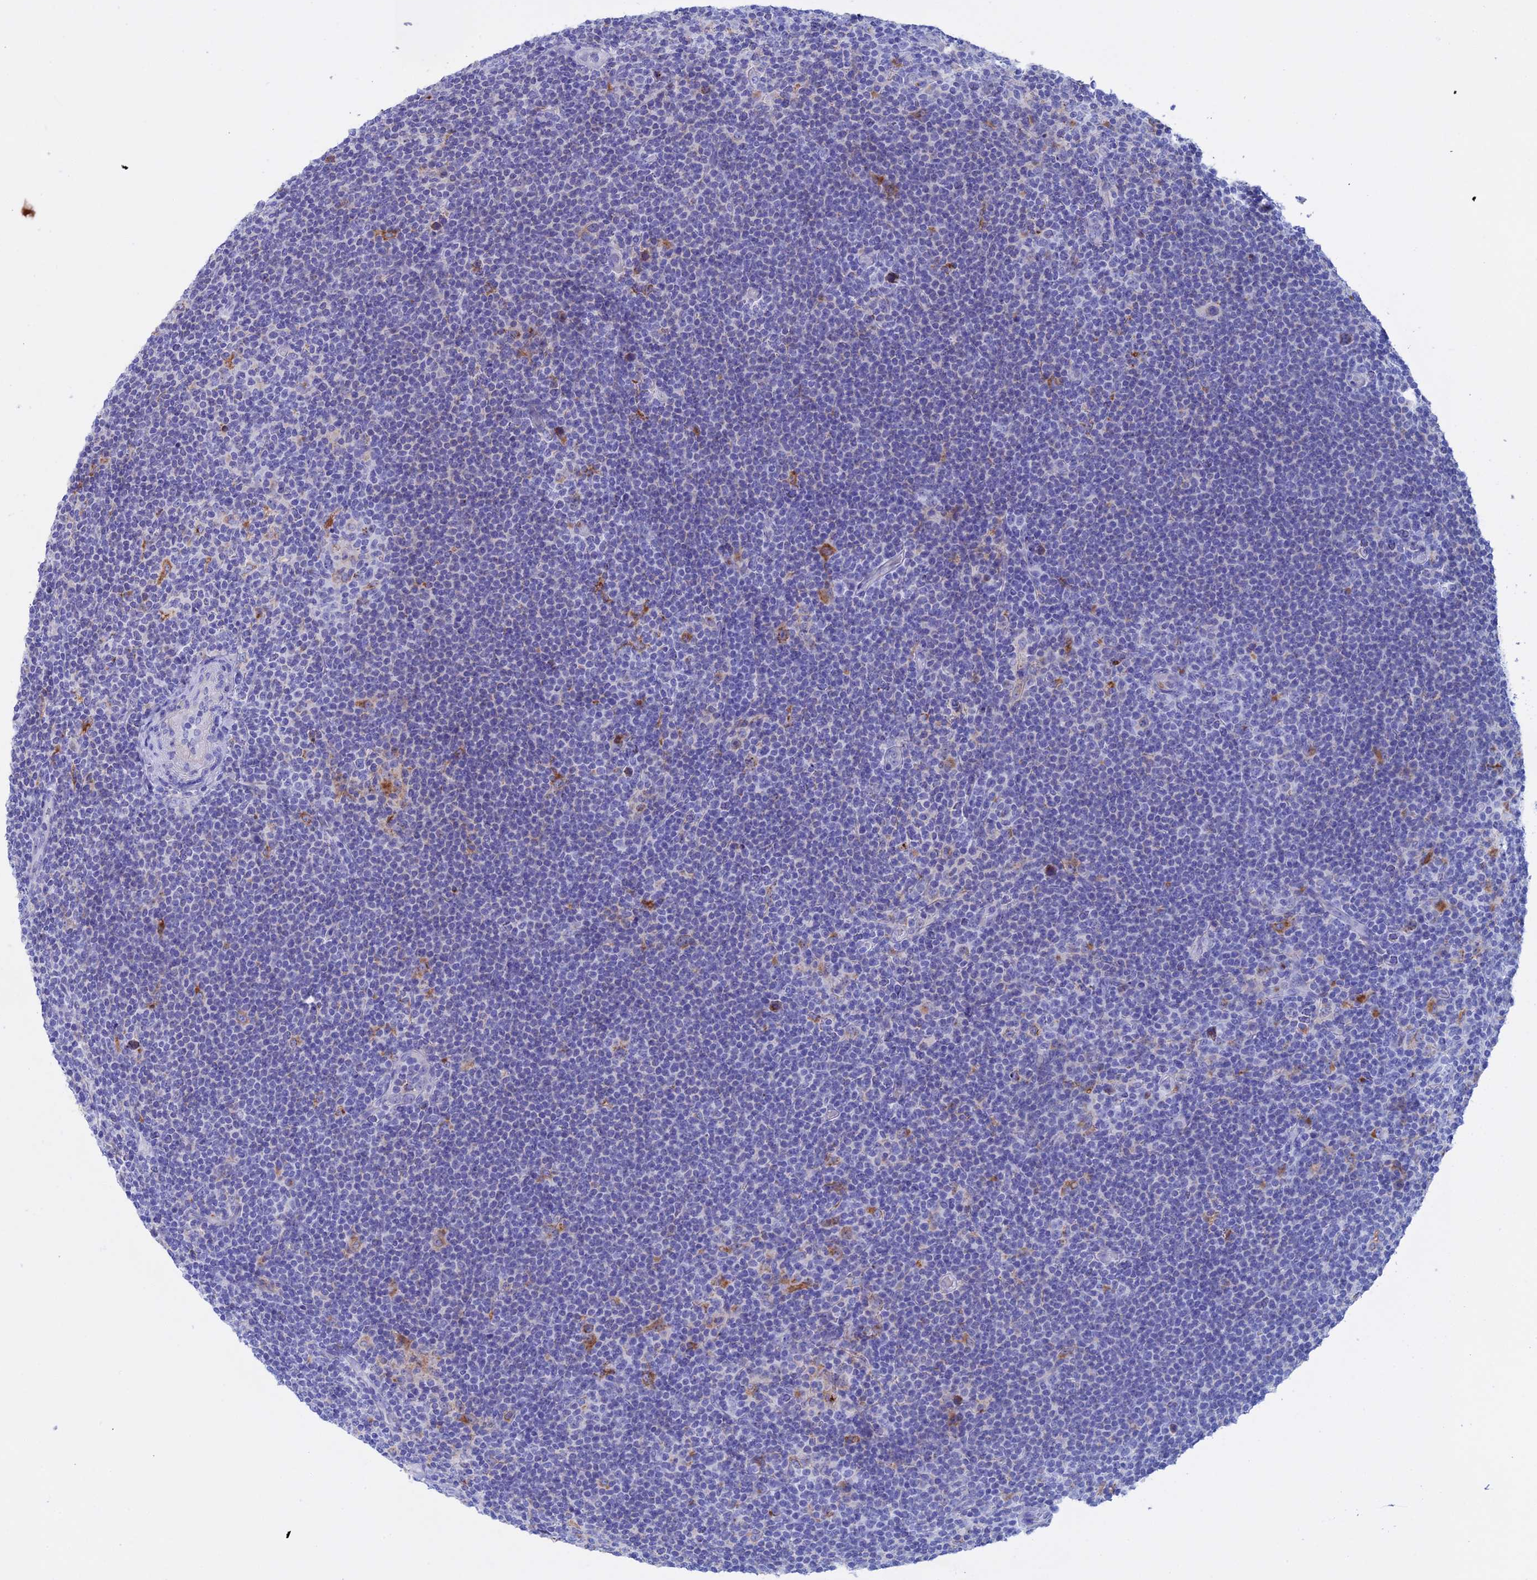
{"staining": {"intensity": "negative", "quantity": "none", "location": "none"}, "tissue": "lymphoma", "cell_type": "Tumor cells", "image_type": "cancer", "snomed": [{"axis": "morphology", "description": "Hodgkin's disease, NOS"}, {"axis": "topography", "description": "Lymph node"}], "caption": "This image is of Hodgkin's disease stained with IHC to label a protein in brown with the nuclei are counter-stained blue. There is no positivity in tumor cells. (Stains: DAB (3,3'-diaminobenzidine) immunohistochemistry with hematoxylin counter stain, Microscopy: brightfield microscopy at high magnification).", "gene": "SLC2A6", "patient": {"sex": "female", "age": 57}}